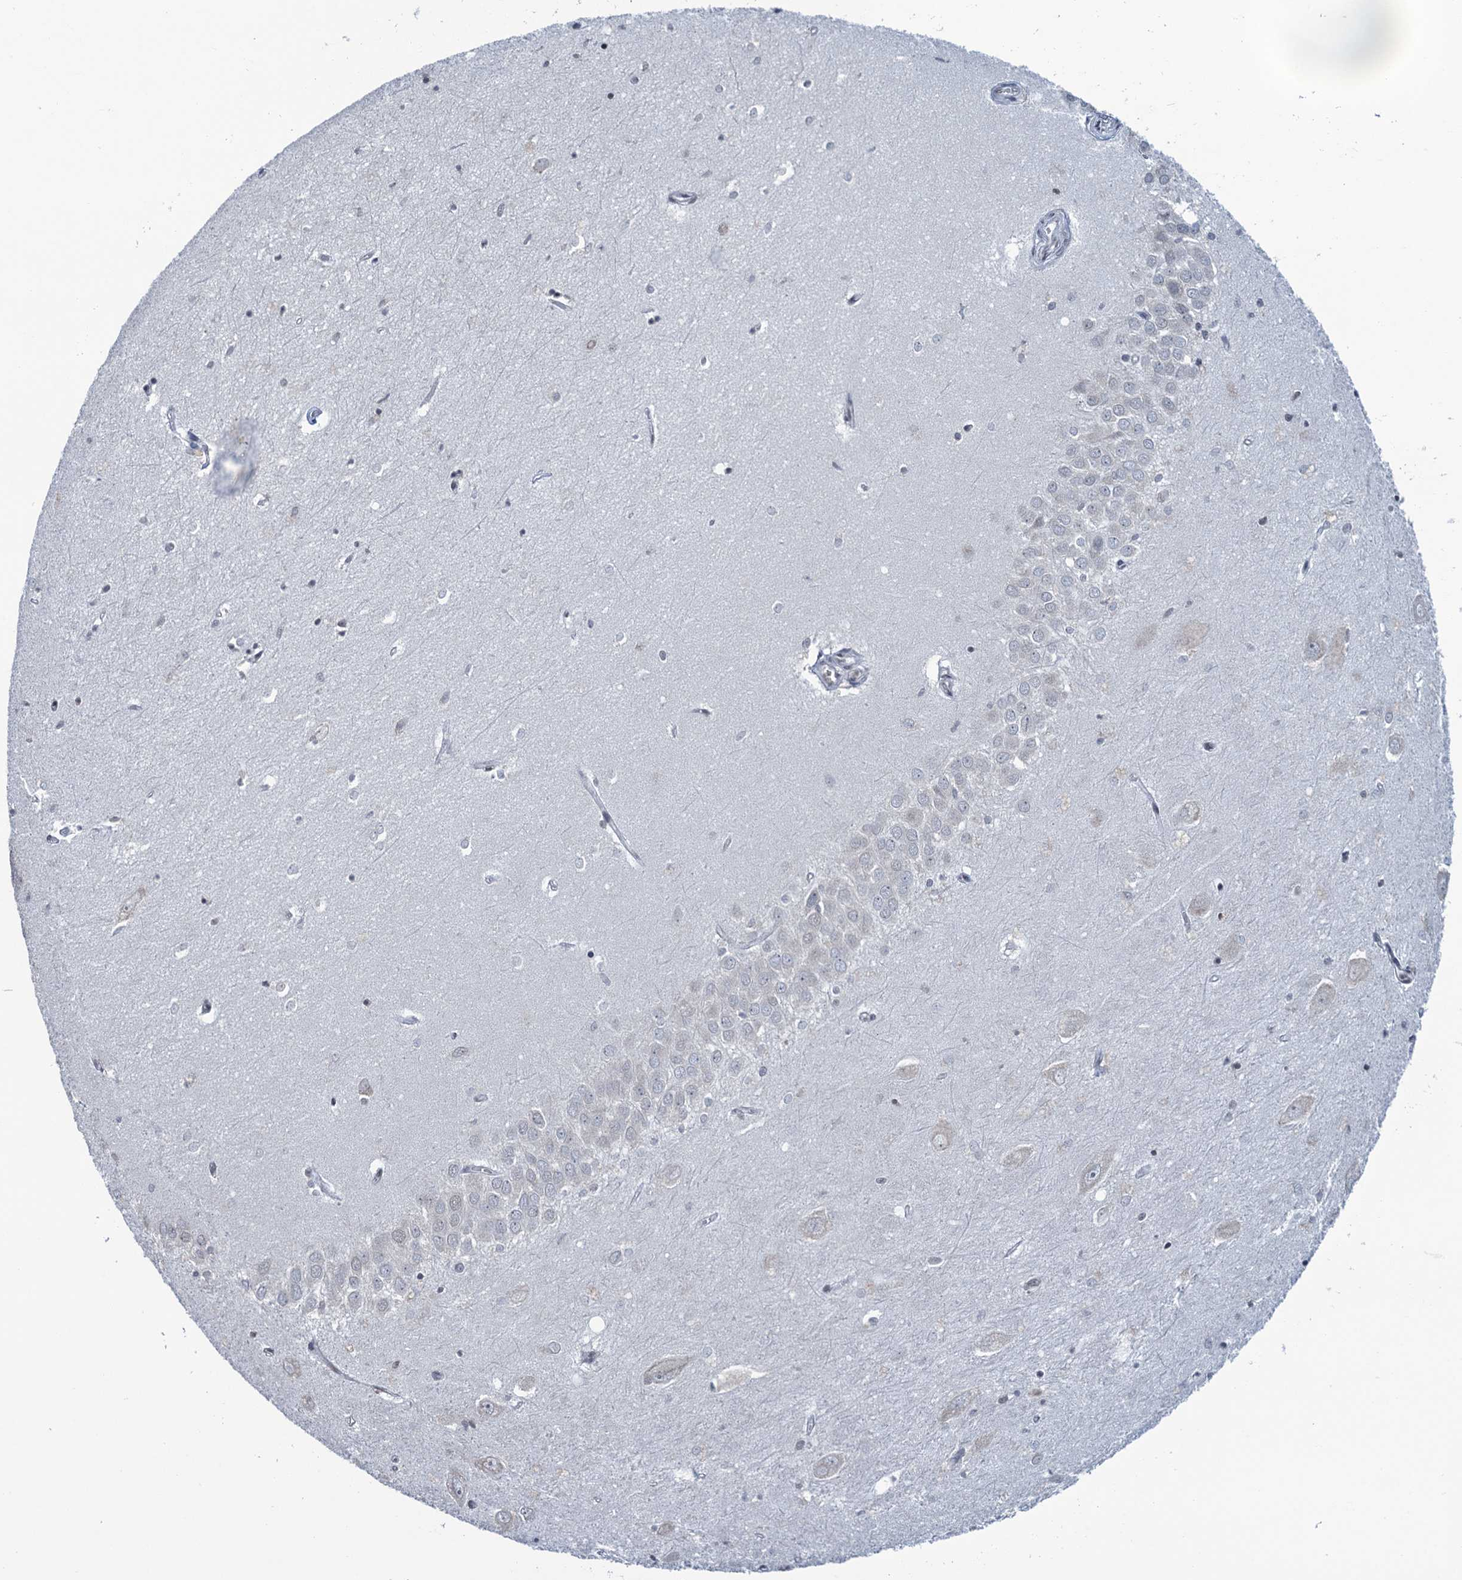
{"staining": {"intensity": "negative", "quantity": "none", "location": "none"}, "tissue": "hippocampus", "cell_type": "Glial cells", "image_type": "normal", "snomed": [{"axis": "morphology", "description": "Normal tissue, NOS"}, {"axis": "topography", "description": "Hippocampus"}], "caption": "This is an IHC image of normal human hippocampus. There is no staining in glial cells.", "gene": "FYB1", "patient": {"sex": "female", "age": 64}}